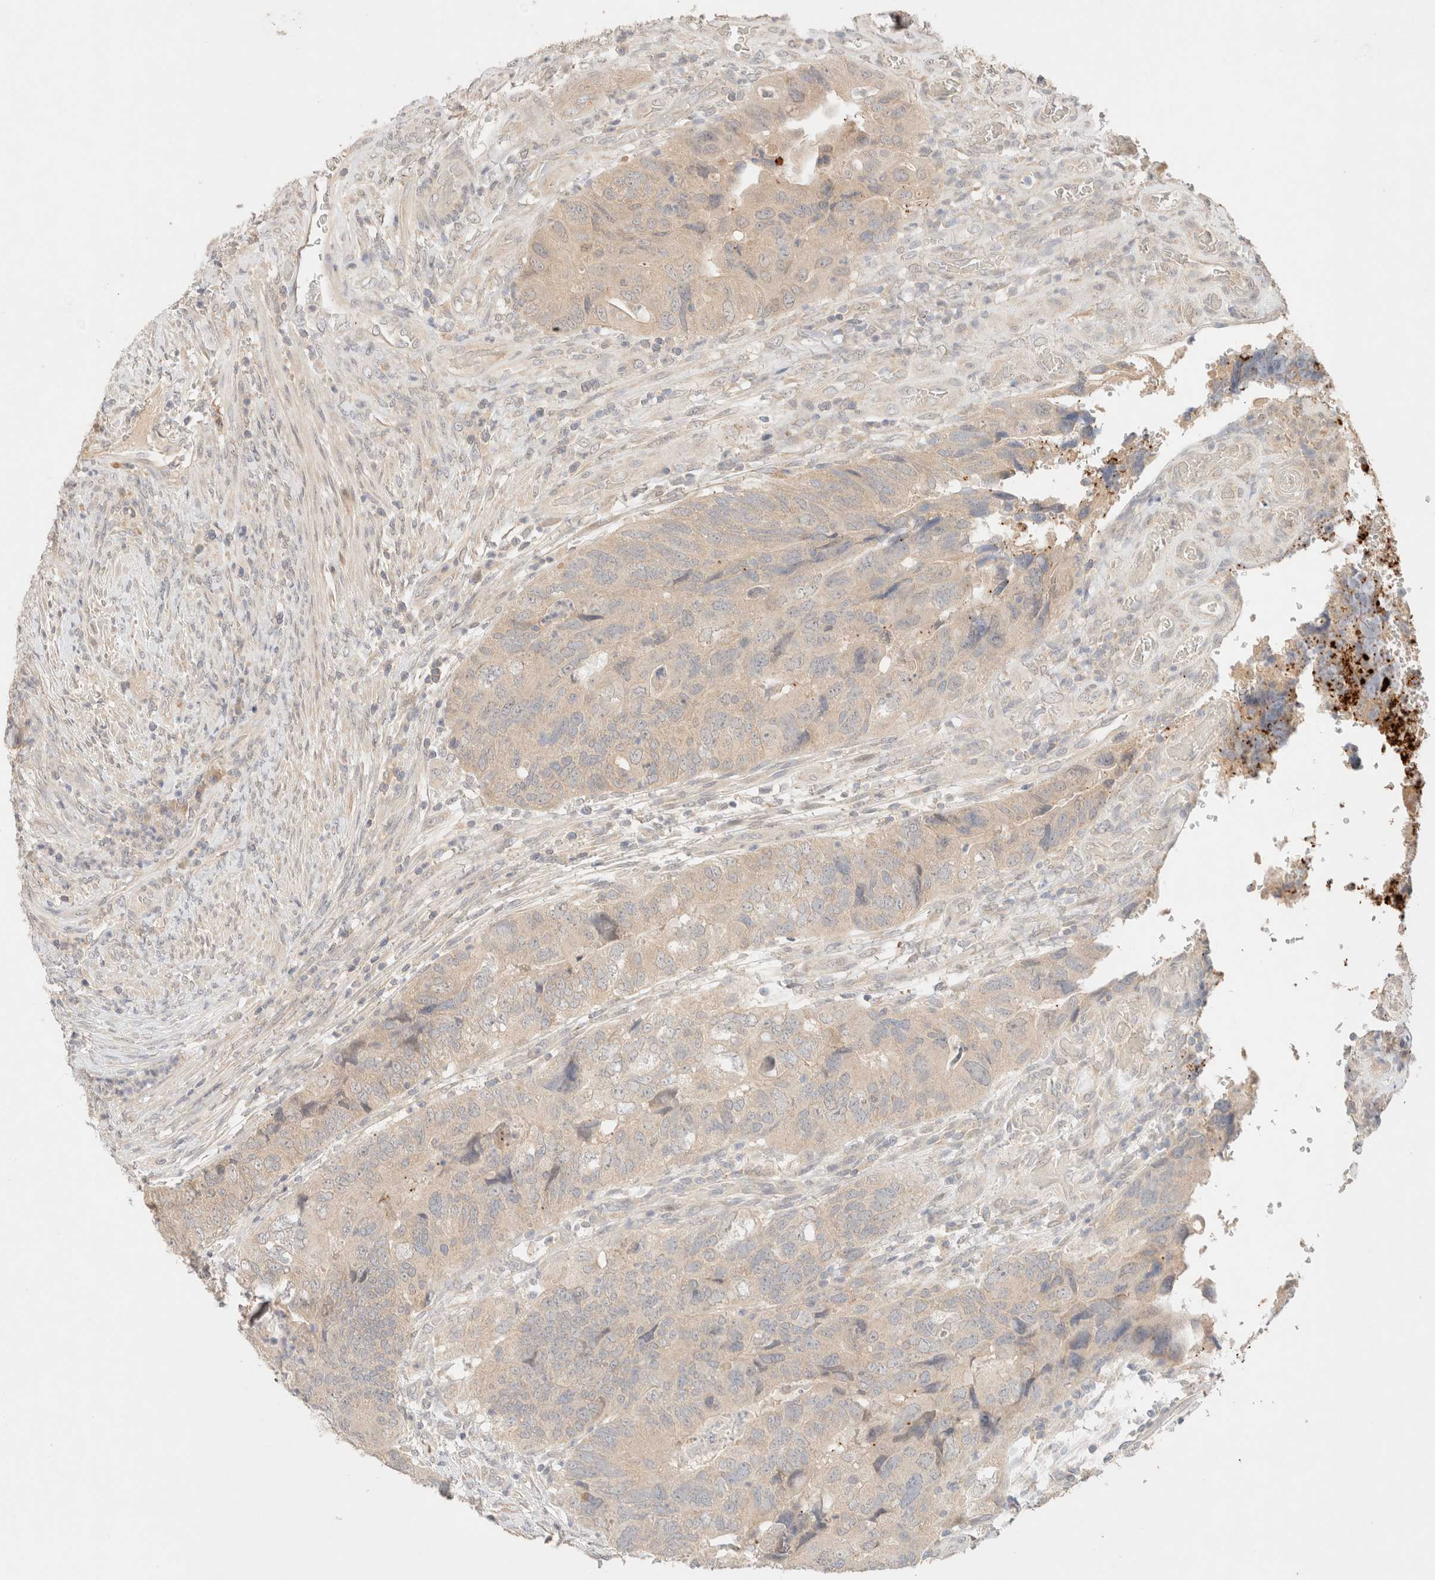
{"staining": {"intensity": "negative", "quantity": "none", "location": "none"}, "tissue": "colorectal cancer", "cell_type": "Tumor cells", "image_type": "cancer", "snomed": [{"axis": "morphology", "description": "Adenocarcinoma, NOS"}, {"axis": "topography", "description": "Rectum"}], "caption": "Image shows no protein staining in tumor cells of colorectal cancer tissue. Brightfield microscopy of immunohistochemistry stained with DAB (brown) and hematoxylin (blue), captured at high magnification.", "gene": "SARM1", "patient": {"sex": "male", "age": 63}}